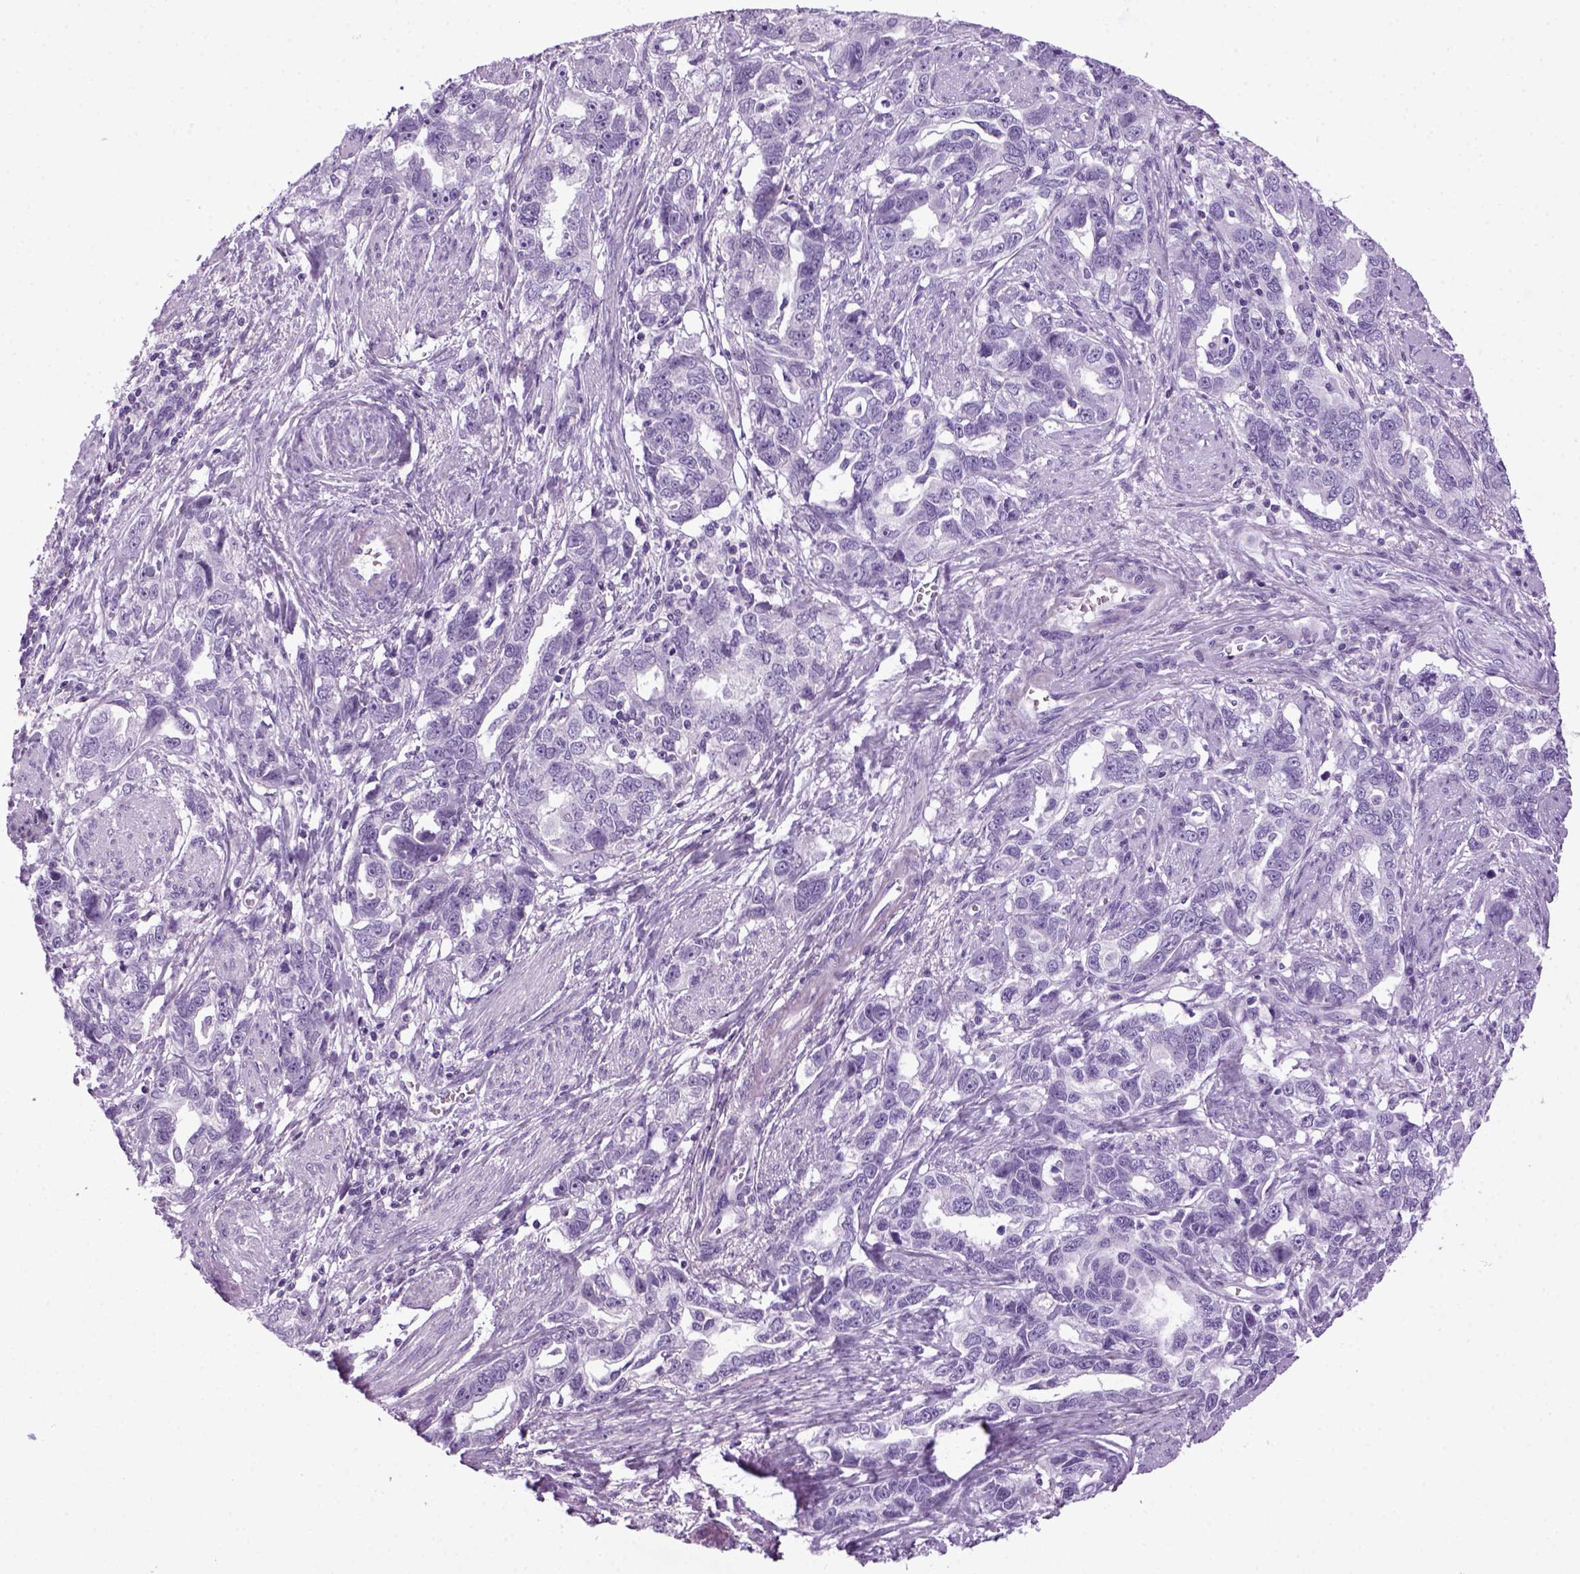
{"staining": {"intensity": "negative", "quantity": "none", "location": "none"}, "tissue": "ovarian cancer", "cell_type": "Tumor cells", "image_type": "cancer", "snomed": [{"axis": "morphology", "description": "Cystadenocarcinoma, serous, NOS"}, {"axis": "topography", "description": "Ovary"}], "caption": "DAB (3,3'-diaminobenzidine) immunohistochemical staining of human ovarian serous cystadenocarcinoma exhibits no significant positivity in tumor cells. The staining is performed using DAB brown chromogen with nuclei counter-stained in using hematoxylin.", "gene": "HMCN2", "patient": {"sex": "female", "age": 51}}